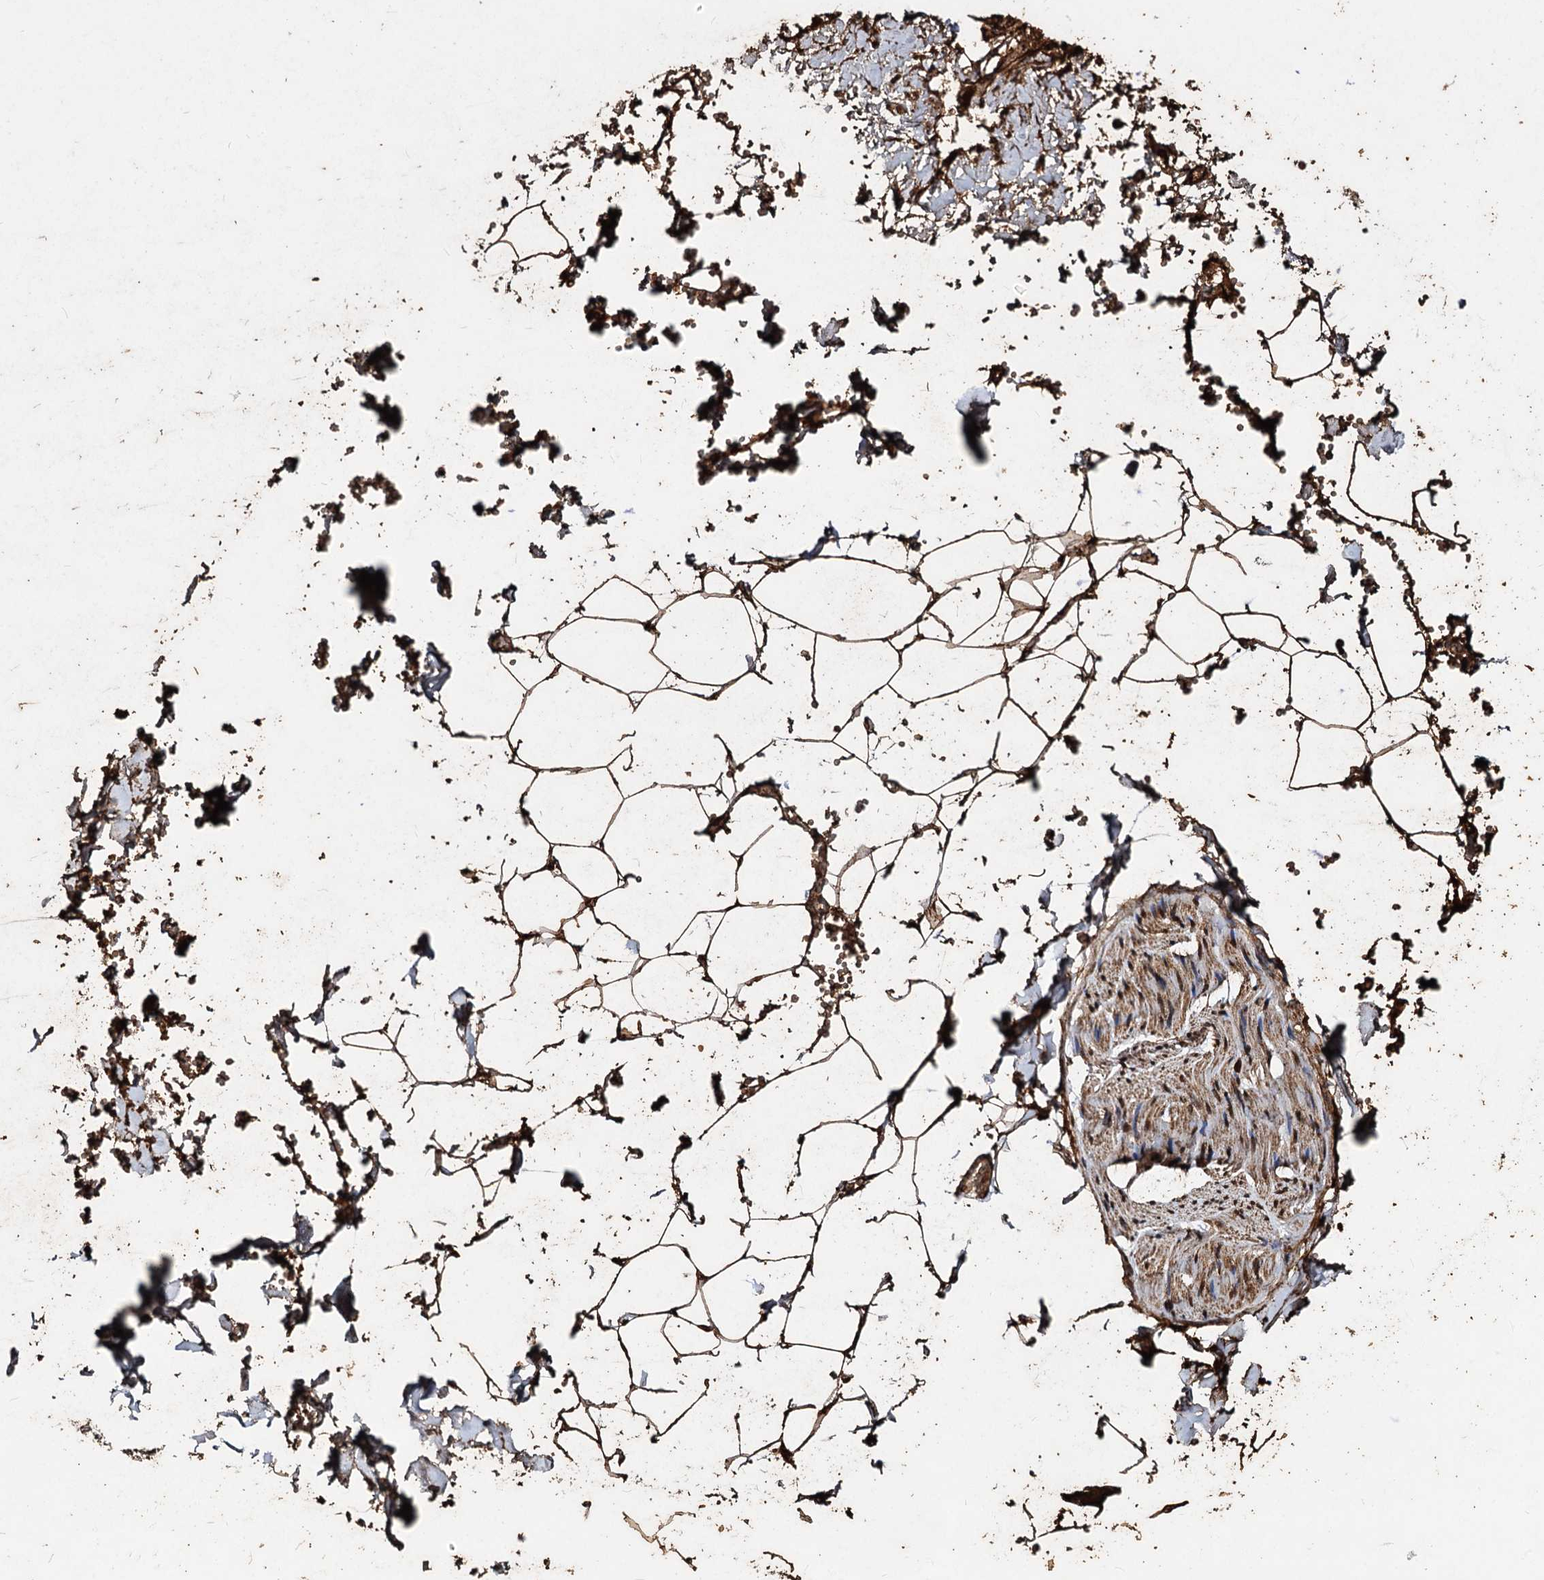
{"staining": {"intensity": "strong", "quantity": ">75%", "location": "cytoplasmic/membranous"}, "tissue": "adipose tissue", "cell_type": "Adipocytes", "image_type": "normal", "snomed": [{"axis": "morphology", "description": "Normal tissue, NOS"}, {"axis": "topography", "description": "Gallbladder"}, {"axis": "topography", "description": "Peripheral nerve tissue"}], "caption": "DAB immunohistochemical staining of benign adipose tissue shows strong cytoplasmic/membranous protein positivity in about >75% of adipocytes. The staining was performed using DAB (3,3'-diaminobenzidine) to visualize the protein expression in brown, while the nuclei were stained in blue with hematoxylin (Magnification: 20x).", "gene": "NOTCH2NLA", "patient": {"sex": "male", "age": 38}}